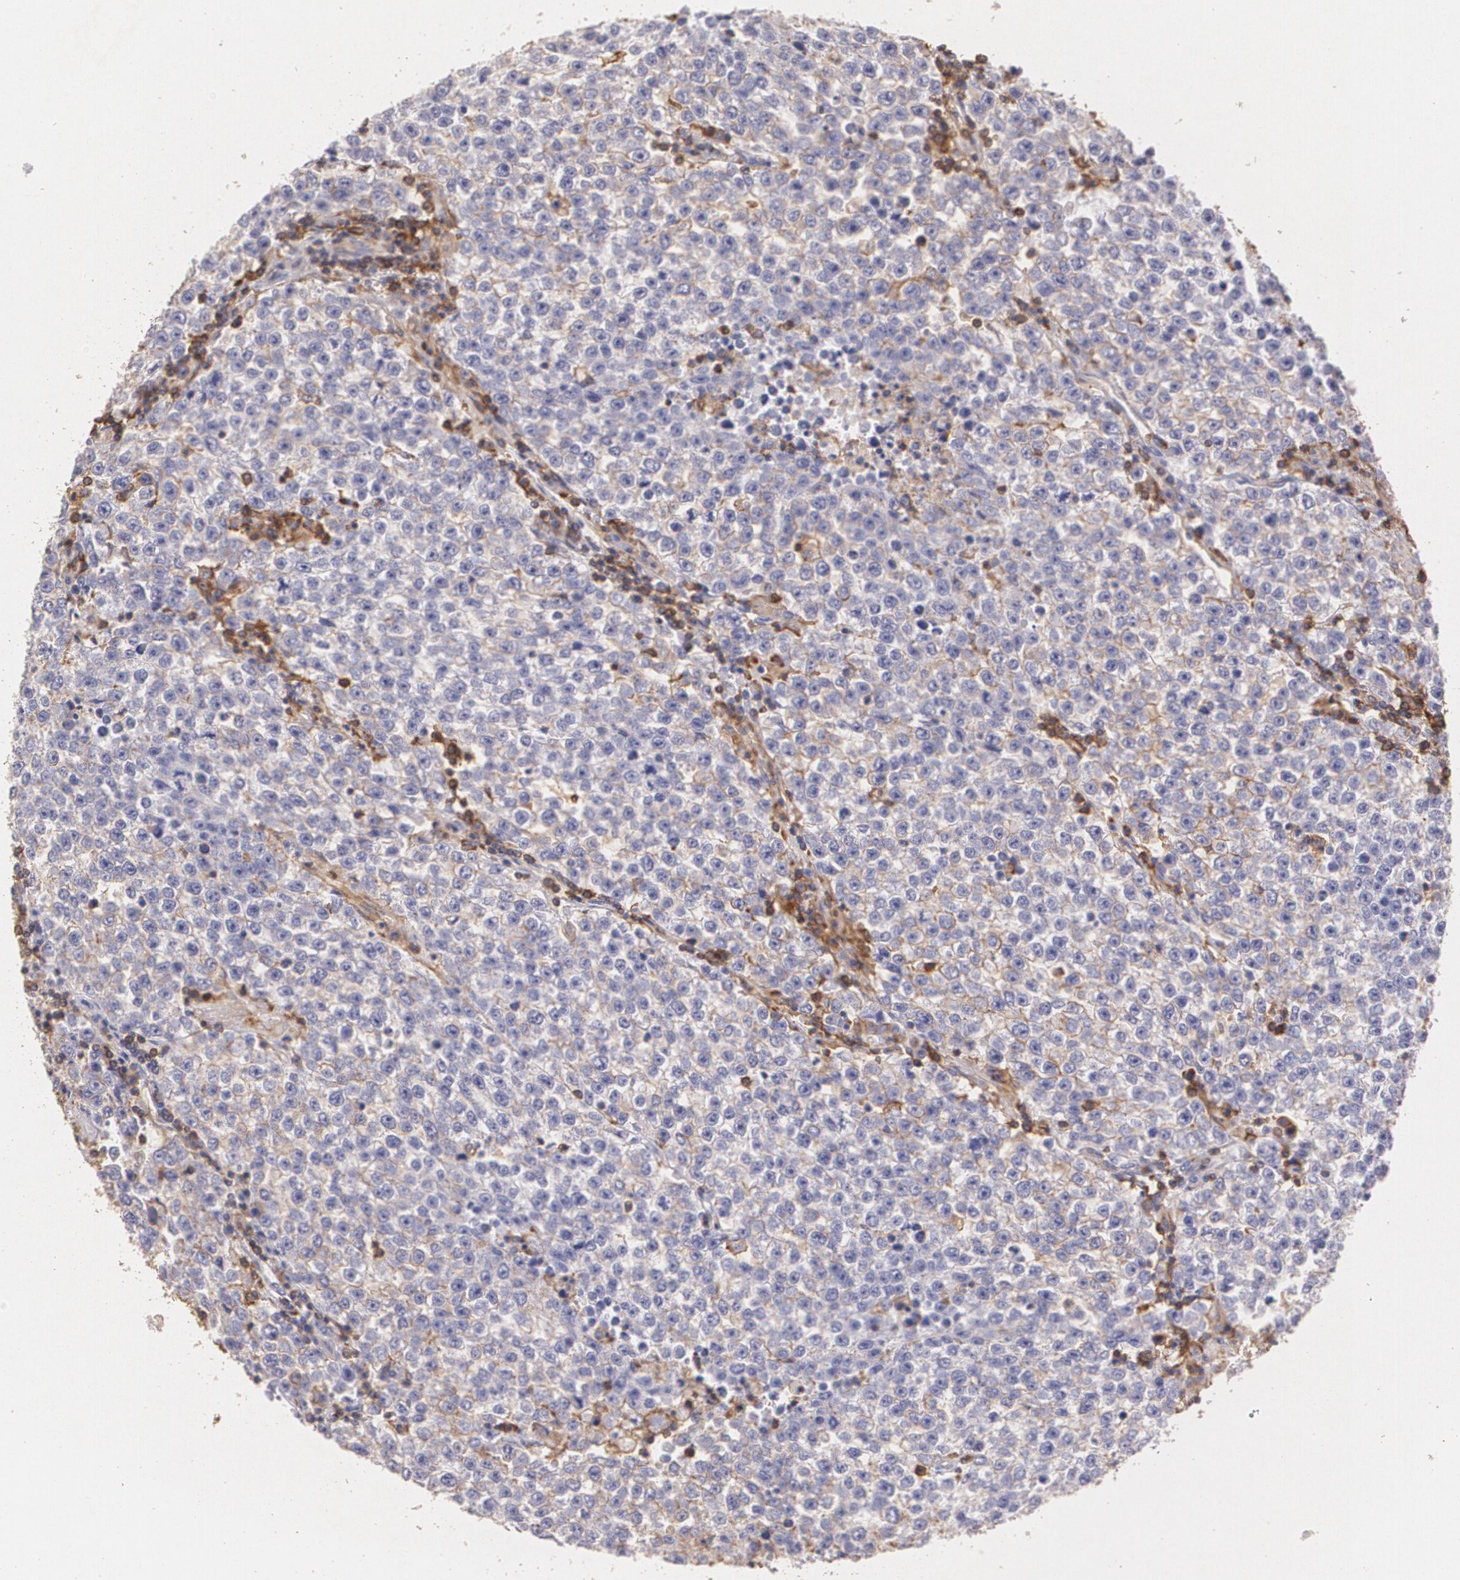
{"staining": {"intensity": "negative", "quantity": "none", "location": "none"}, "tissue": "testis cancer", "cell_type": "Tumor cells", "image_type": "cancer", "snomed": [{"axis": "morphology", "description": "Seminoma, NOS"}, {"axis": "topography", "description": "Testis"}], "caption": "Tumor cells are negative for protein expression in human testis seminoma.", "gene": "TGFBR1", "patient": {"sex": "male", "age": 36}}